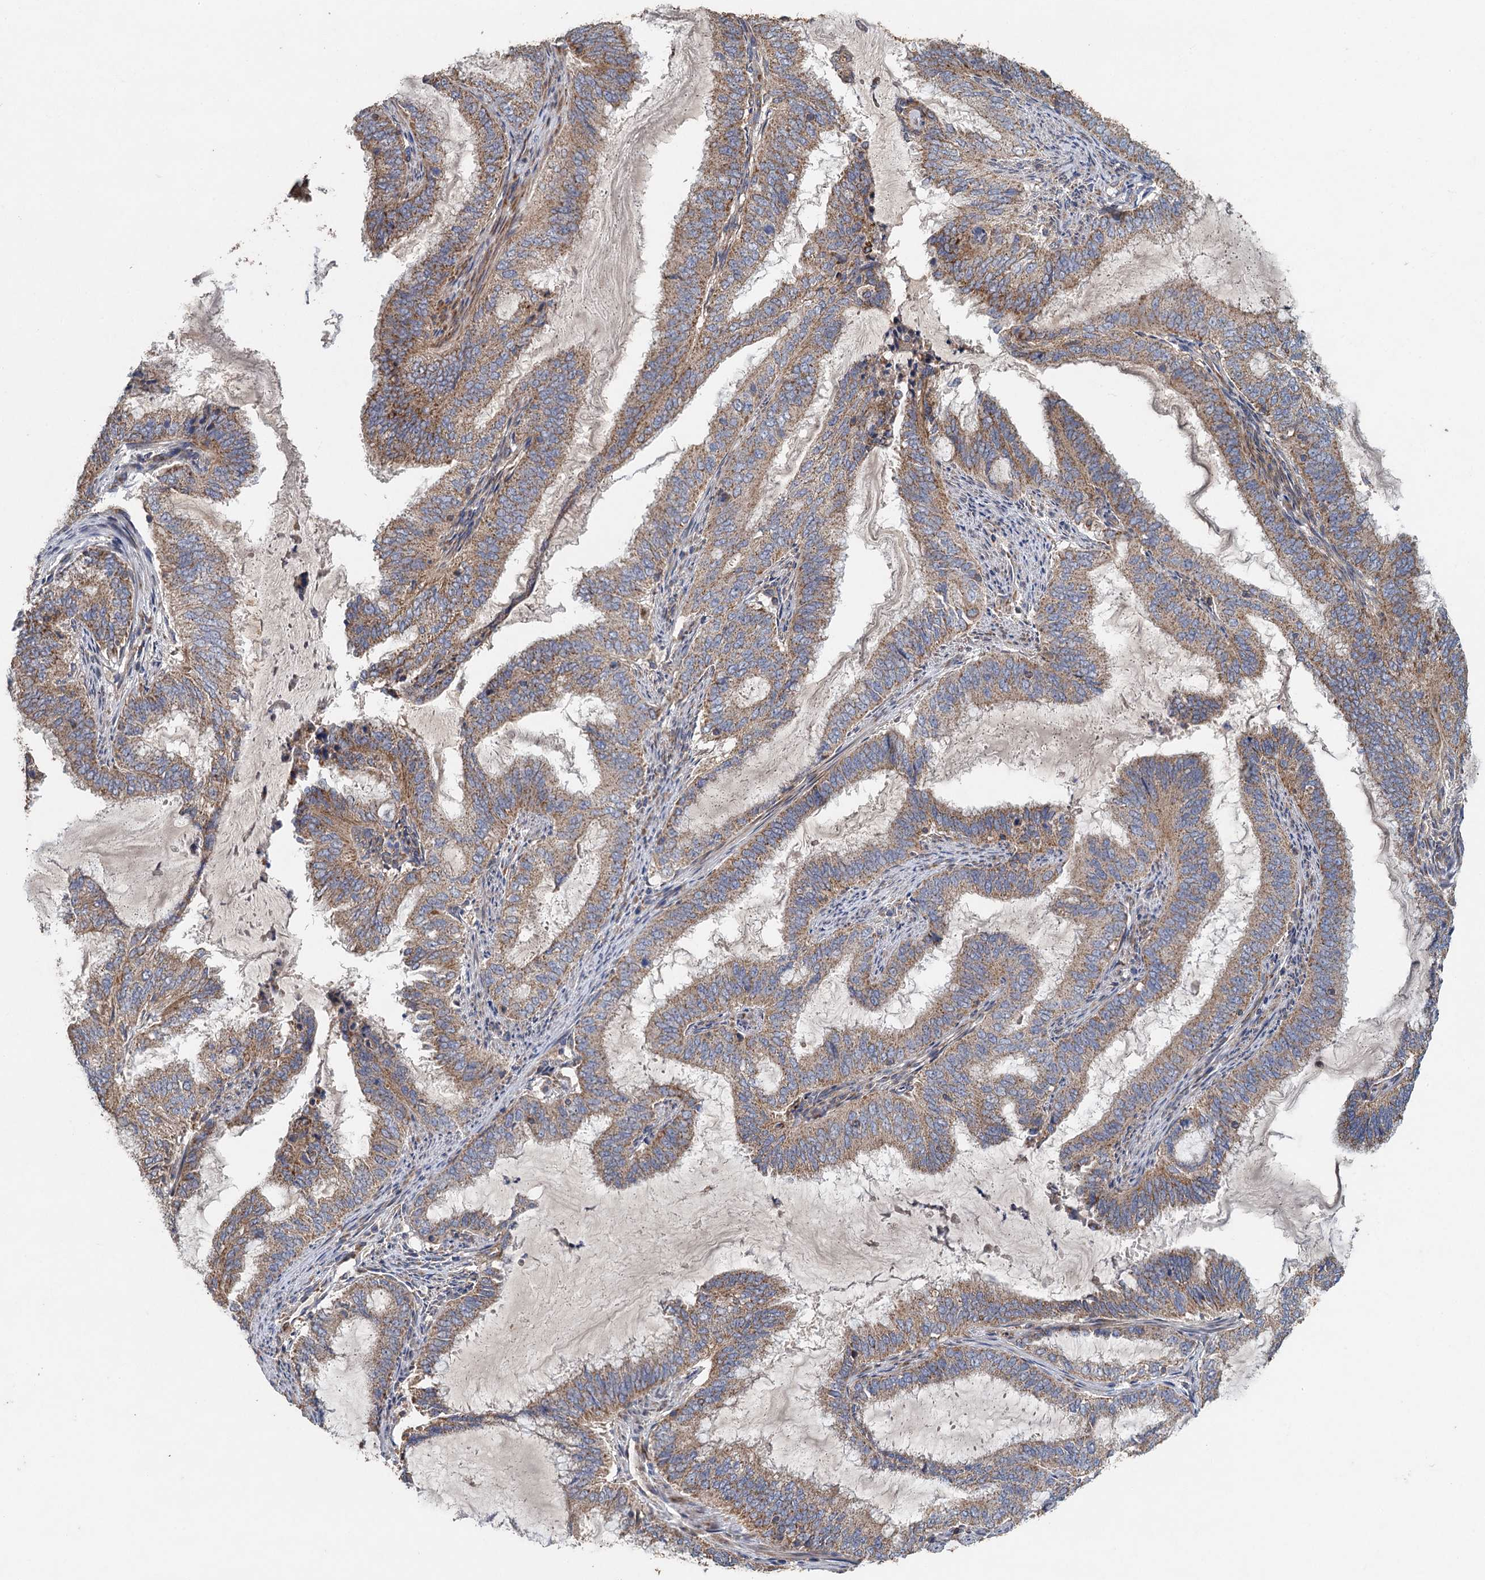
{"staining": {"intensity": "moderate", "quantity": ">75%", "location": "cytoplasmic/membranous"}, "tissue": "endometrial cancer", "cell_type": "Tumor cells", "image_type": "cancer", "snomed": [{"axis": "morphology", "description": "Adenocarcinoma, NOS"}, {"axis": "topography", "description": "Endometrium"}], "caption": "Immunohistochemical staining of endometrial cancer reveals moderate cytoplasmic/membranous protein positivity in approximately >75% of tumor cells. The staining was performed using DAB (3,3'-diaminobenzidine), with brown indicating positive protein expression. Nuclei are stained blue with hematoxylin.", "gene": "BCS1L", "patient": {"sex": "female", "age": 51}}